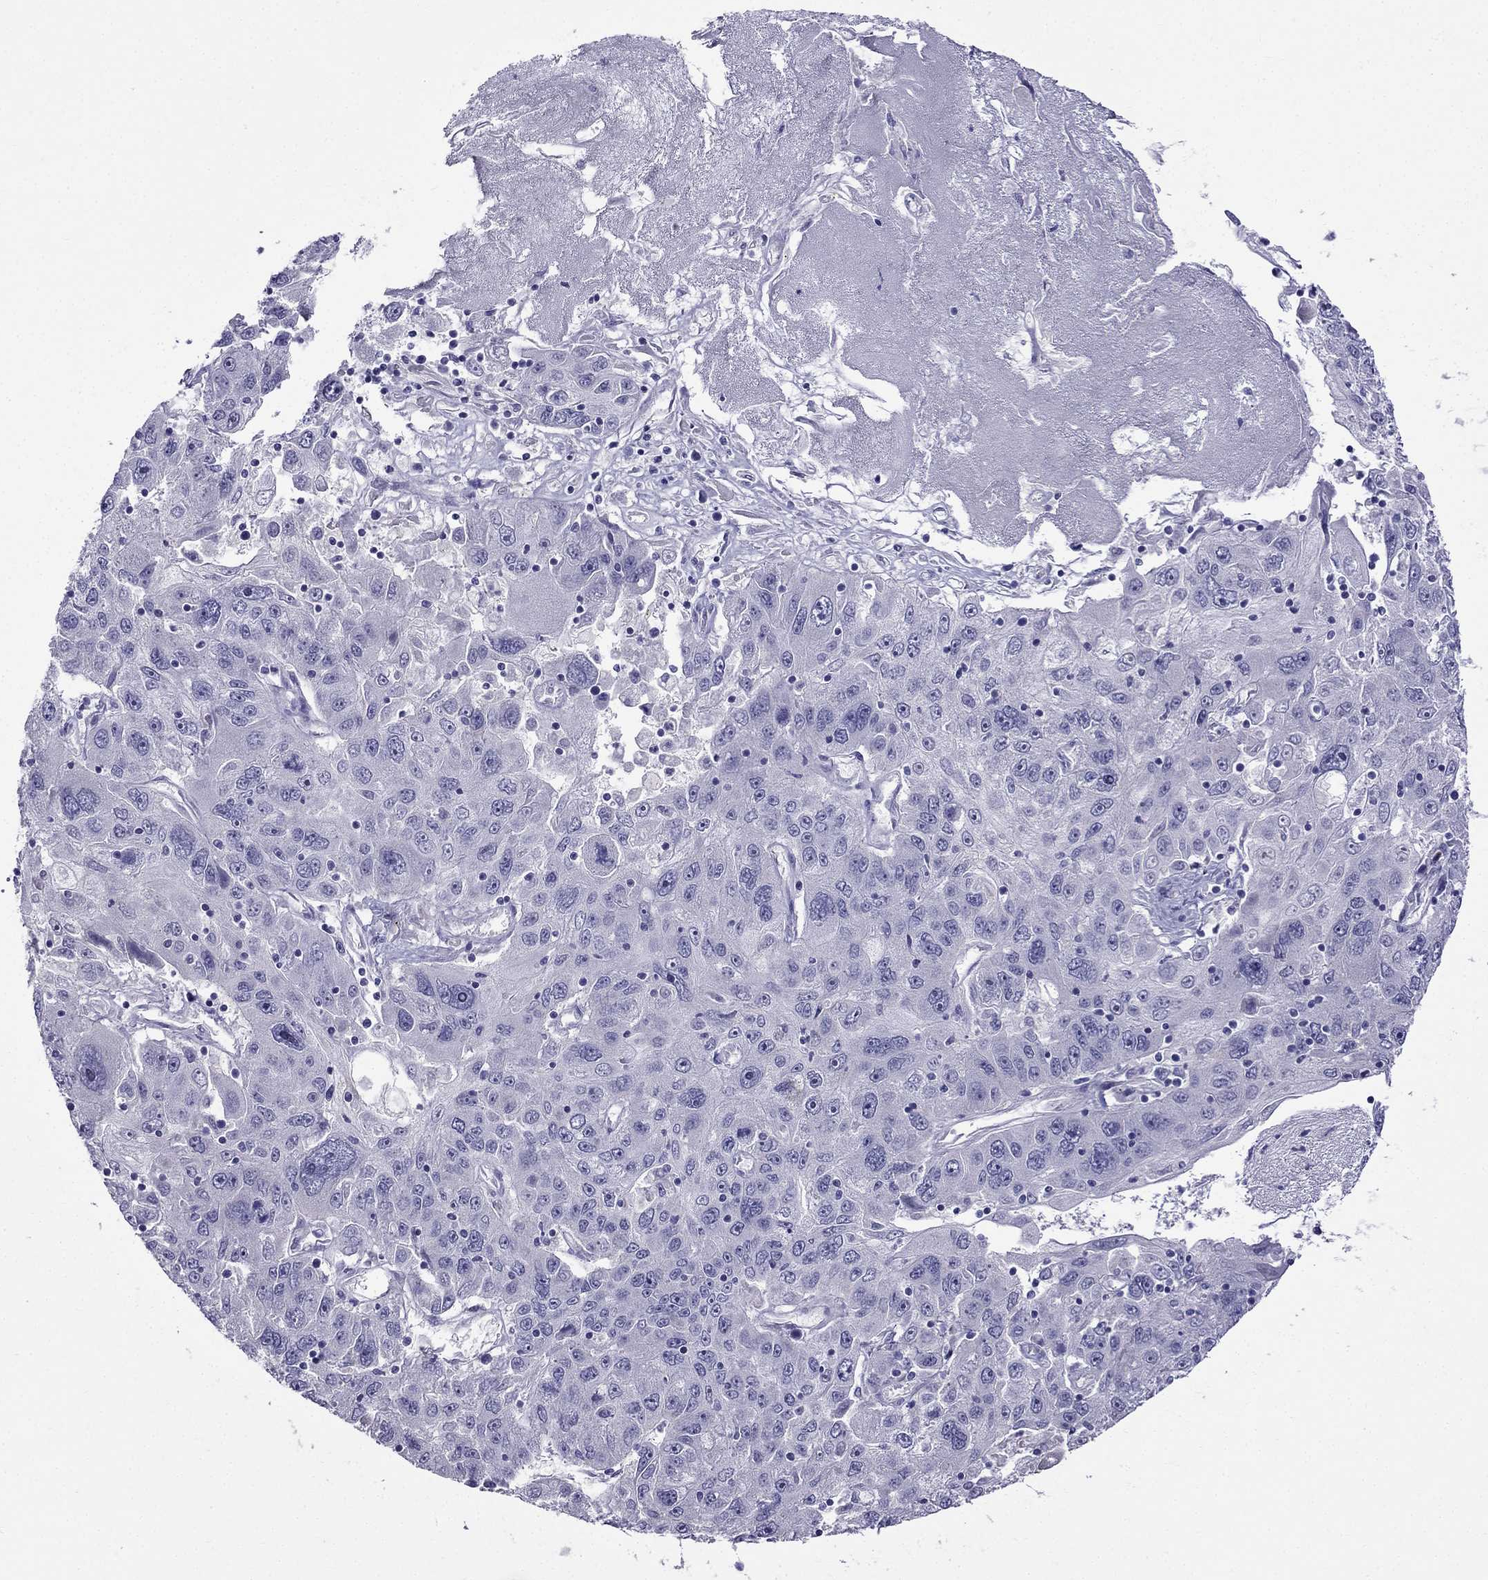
{"staining": {"intensity": "negative", "quantity": "none", "location": "none"}, "tissue": "stomach cancer", "cell_type": "Tumor cells", "image_type": "cancer", "snomed": [{"axis": "morphology", "description": "Adenocarcinoma, NOS"}, {"axis": "topography", "description": "Stomach"}], "caption": "Protein analysis of stomach cancer (adenocarcinoma) shows no significant positivity in tumor cells.", "gene": "PATE1", "patient": {"sex": "male", "age": 56}}